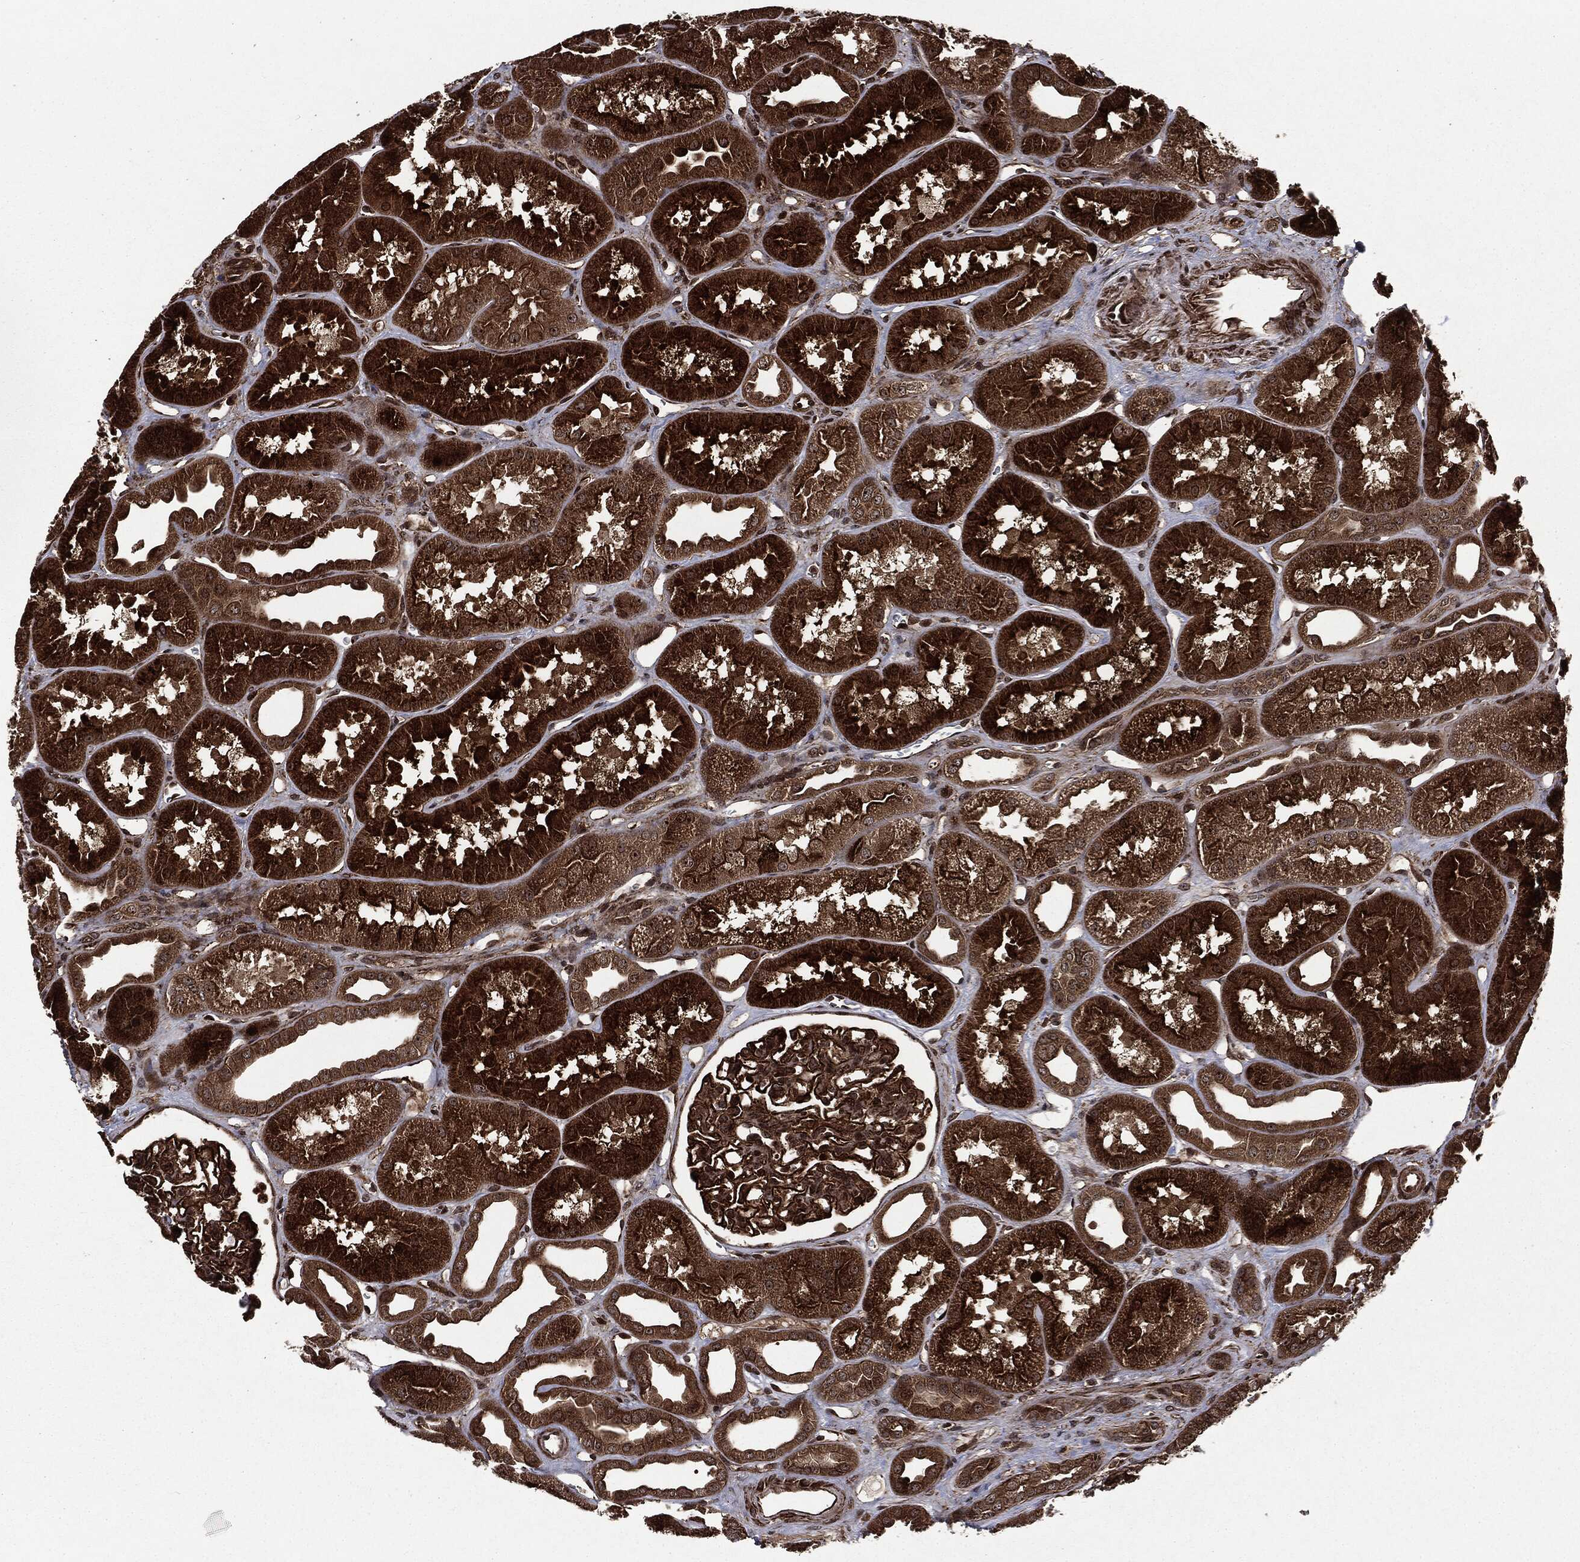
{"staining": {"intensity": "strong", "quantity": ">75%", "location": "cytoplasmic/membranous"}, "tissue": "kidney", "cell_type": "Cells in glomeruli", "image_type": "normal", "snomed": [{"axis": "morphology", "description": "Normal tissue, NOS"}, {"axis": "topography", "description": "Kidney"}], "caption": "Immunohistochemistry (DAB (3,3'-diaminobenzidine)) staining of normal human kidney displays strong cytoplasmic/membranous protein positivity in approximately >75% of cells in glomeruli. The protein is shown in brown color, while the nuclei are stained blue.", "gene": "CARD6", "patient": {"sex": "male", "age": 61}}